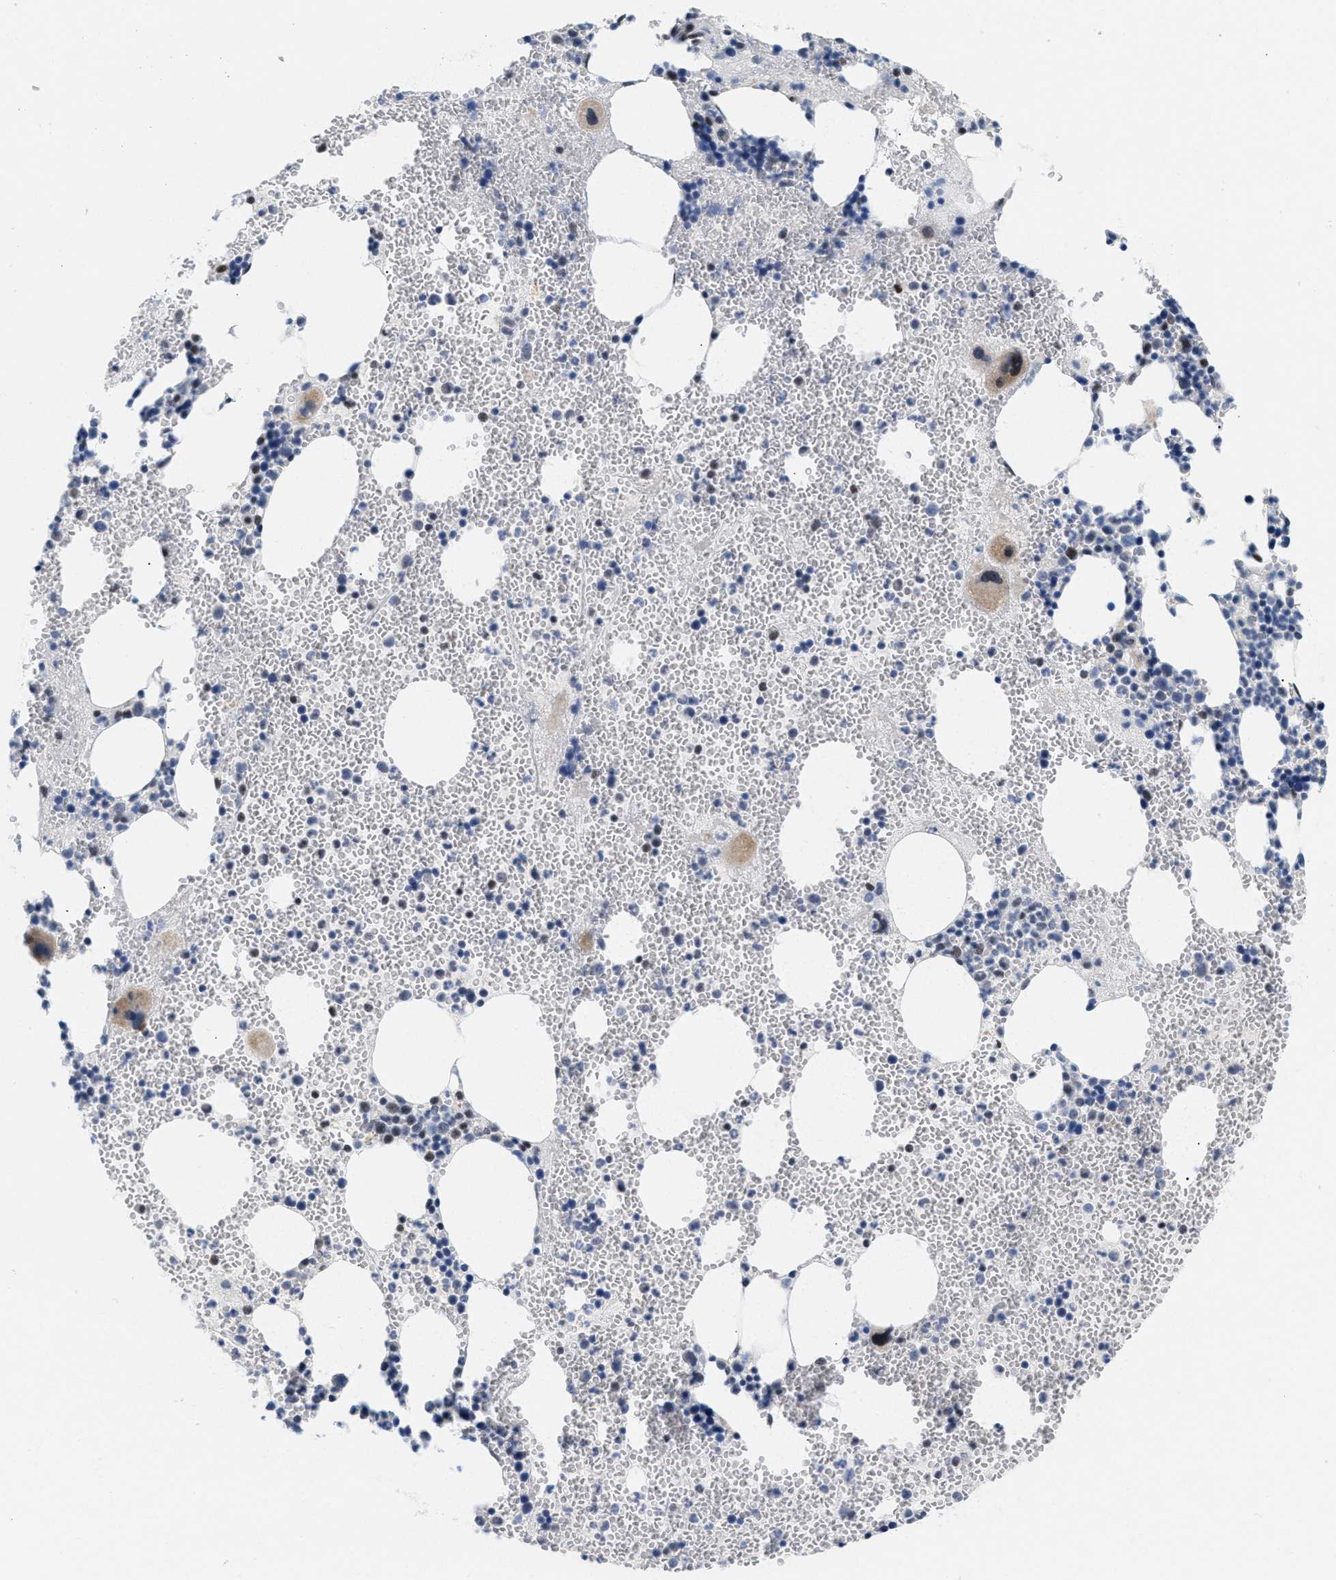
{"staining": {"intensity": "strong", "quantity": "<25%", "location": "nuclear"}, "tissue": "bone marrow", "cell_type": "Hematopoietic cells", "image_type": "normal", "snomed": [{"axis": "morphology", "description": "Normal tissue, NOS"}, {"axis": "morphology", "description": "Inflammation, NOS"}, {"axis": "topography", "description": "Bone marrow"}], "caption": "Protein staining of unremarkable bone marrow displays strong nuclear staining in approximately <25% of hematopoietic cells.", "gene": "PPARD", "patient": {"sex": "female", "age": 76}}